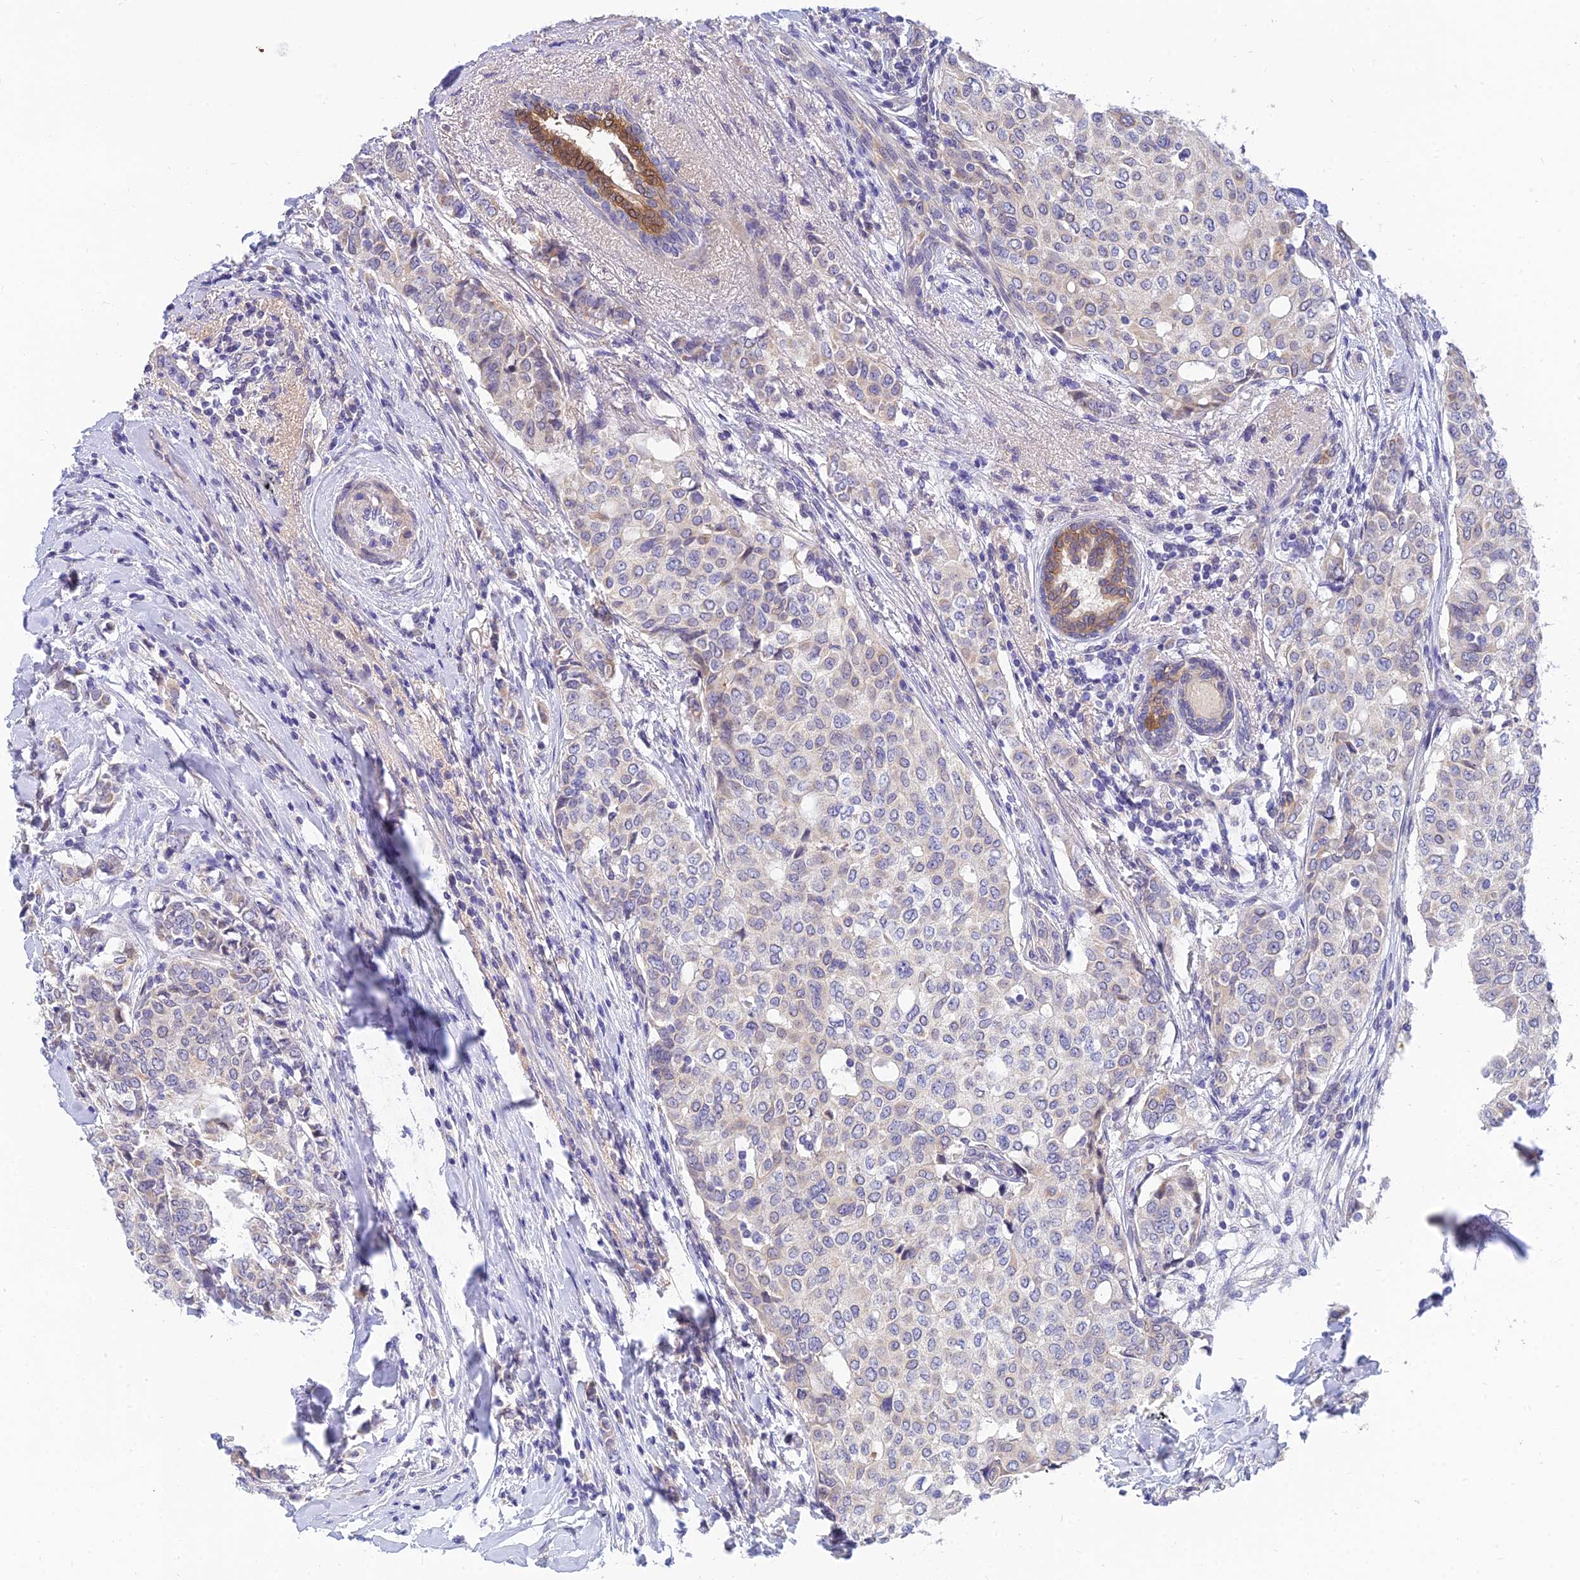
{"staining": {"intensity": "weak", "quantity": "<25%", "location": "cytoplasmic/membranous"}, "tissue": "breast cancer", "cell_type": "Tumor cells", "image_type": "cancer", "snomed": [{"axis": "morphology", "description": "Lobular carcinoma"}, {"axis": "topography", "description": "Breast"}], "caption": "Photomicrograph shows no significant protein positivity in tumor cells of breast cancer.", "gene": "ANKS4B", "patient": {"sex": "female", "age": 51}}